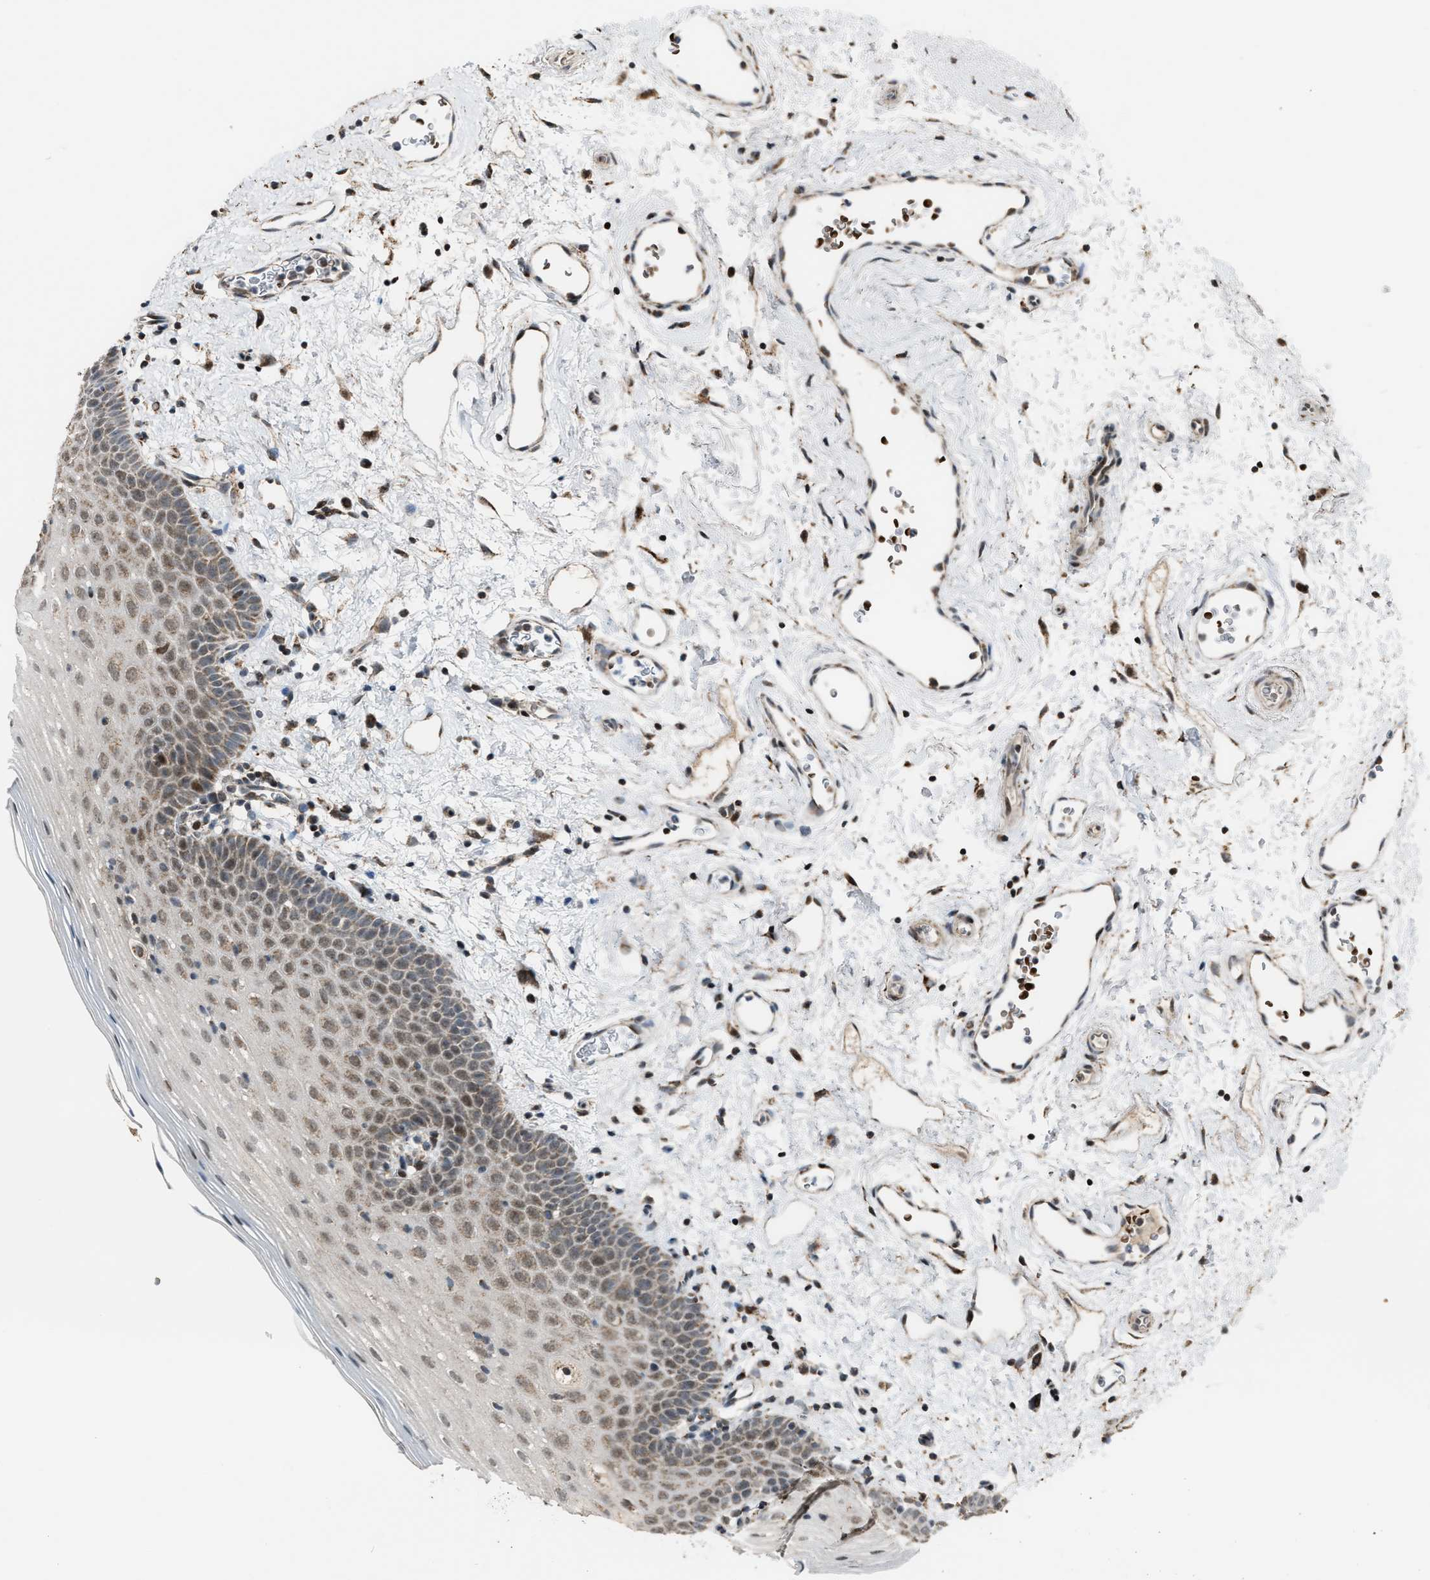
{"staining": {"intensity": "moderate", "quantity": "25%-75%", "location": "nuclear"}, "tissue": "oral mucosa", "cell_type": "Squamous epithelial cells", "image_type": "normal", "snomed": [{"axis": "morphology", "description": "Normal tissue, NOS"}, {"axis": "topography", "description": "Oral tissue"}], "caption": "Oral mucosa stained for a protein (brown) displays moderate nuclear positive expression in about 25%-75% of squamous epithelial cells.", "gene": "CHN2", "patient": {"sex": "male", "age": 66}}